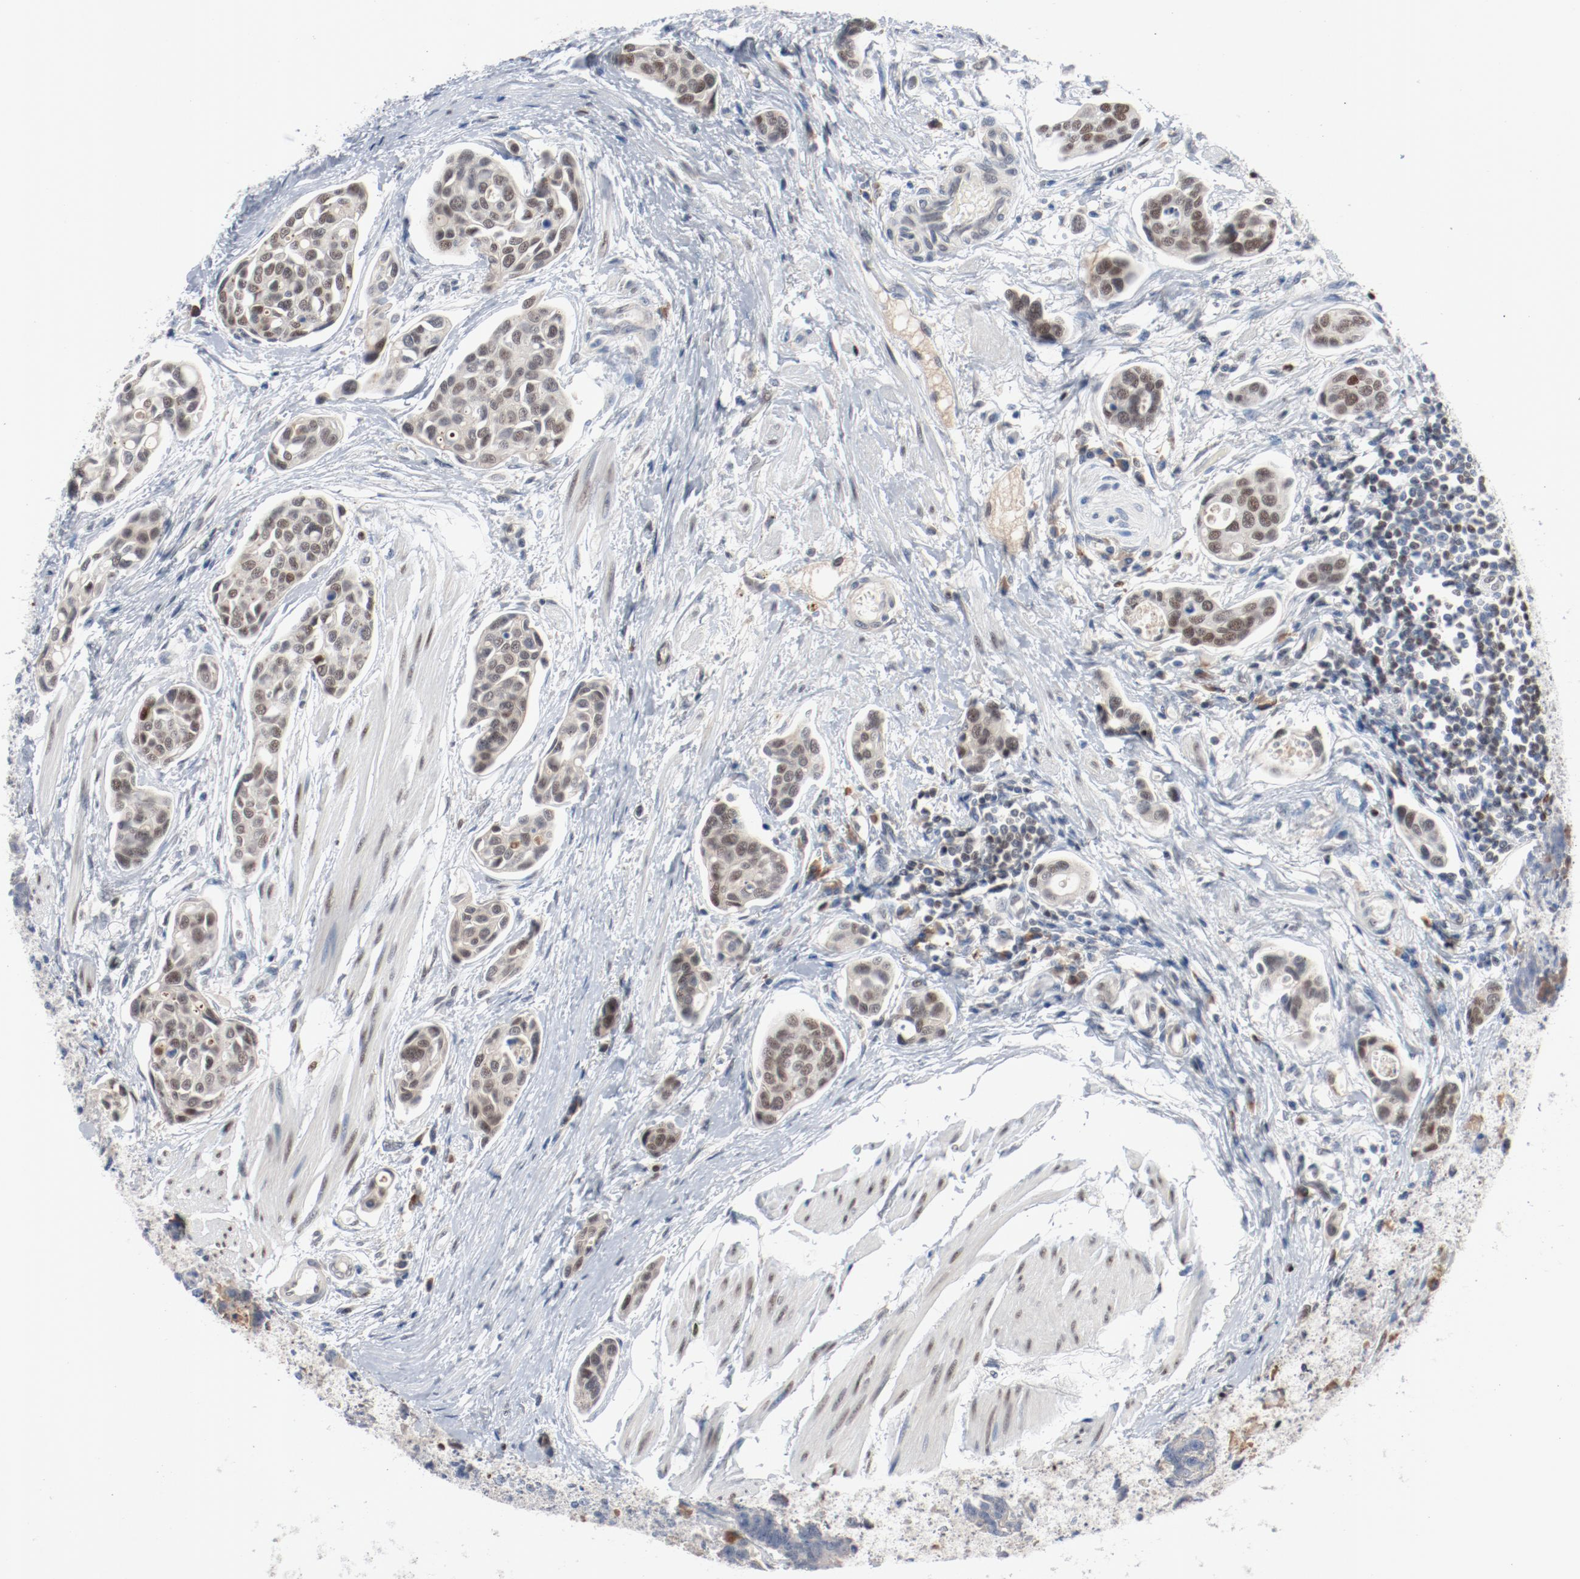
{"staining": {"intensity": "weak", "quantity": ">75%", "location": "nuclear"}, "tissue": "urothelial cancer", "cell_type": "Tumor cells", "image_type": "cancer", "snomed": [{"axis": "morphology", "description": "Urothelial carcinoma, High grade"}, {"axis": "topography", "description": "Urinary bladder"}], "caption": "IHC (DAB (3,3'-diaminobenzidine)) staining of high-grade urothelial carcinoma displays weak nuclear protein staining in approximately >75% of tumor cells.", "gene": "FOXP1", "patient": {"sex": "male", "age": 78}}